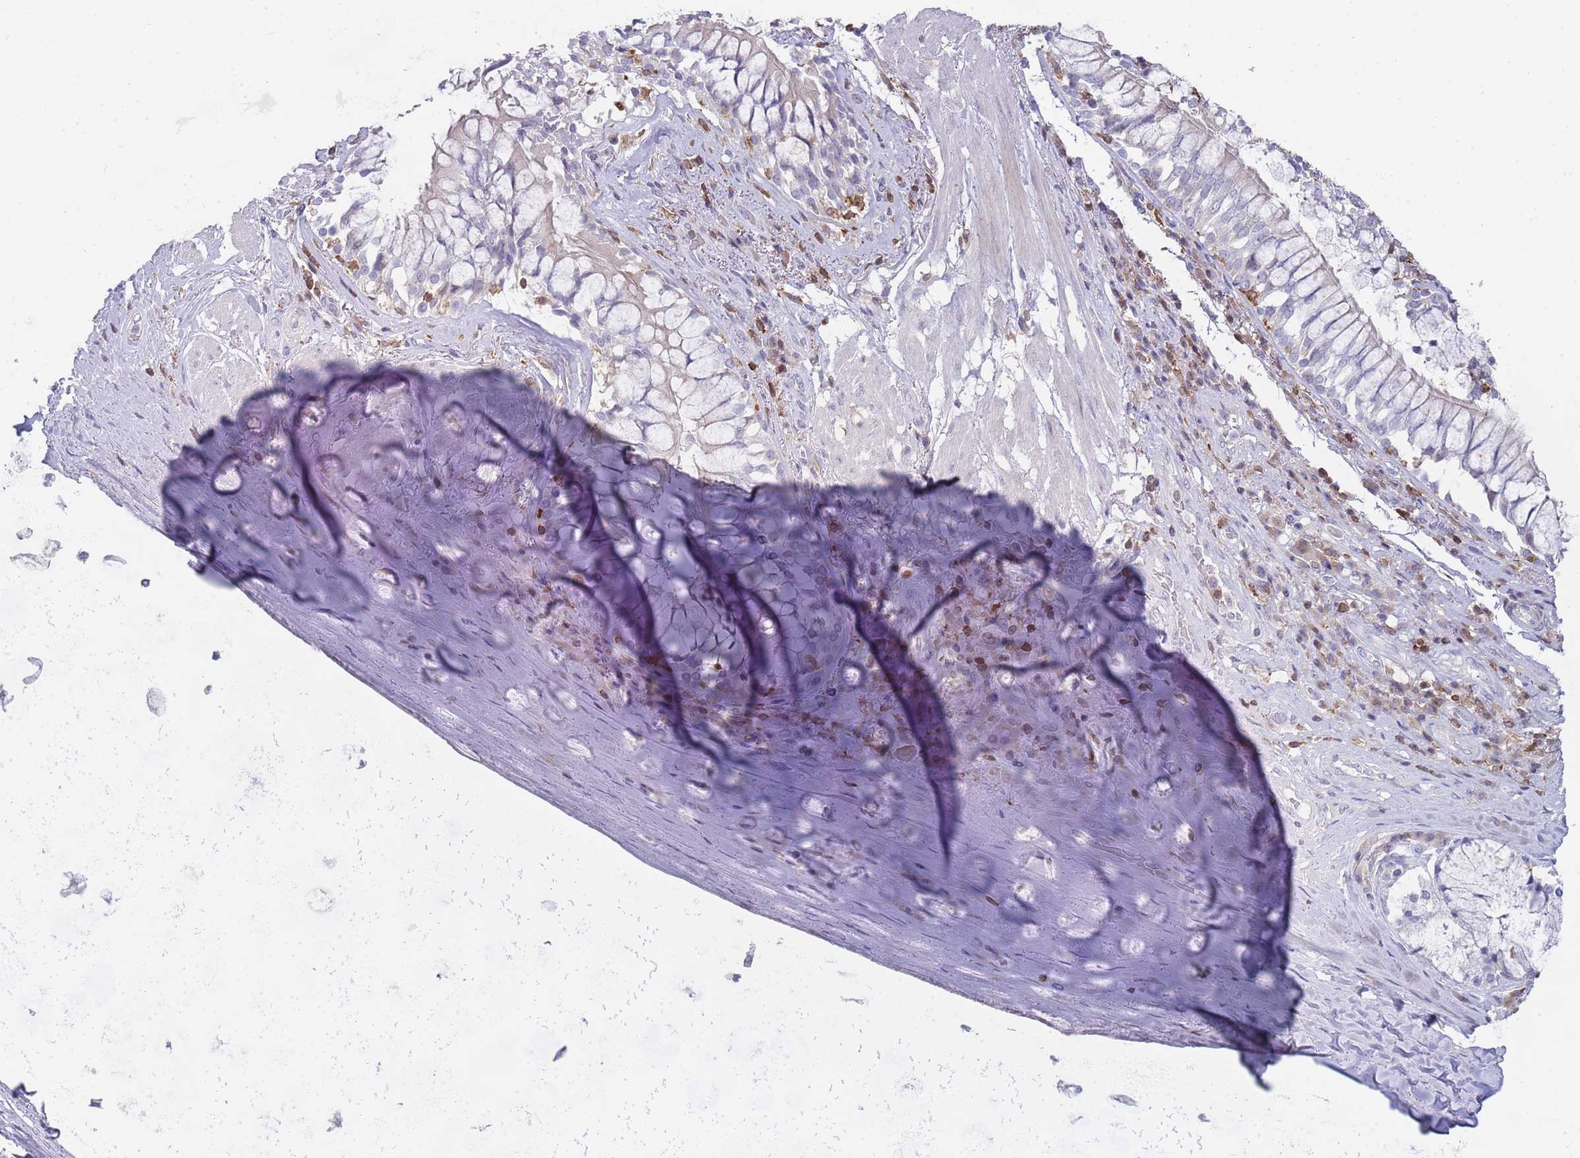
{"staining": {"intensity": "negative", "quantity": "none", "location": "none"}, "tissue": "adipose tissue", "cell_type": "Adipocytes", "image_type": "normal", "snomed": [{"axis": "morphology", "description": "Normal tissue, NOS"}, {"axis": "morphology", "description": "Squamous cell carcinoma, NOS"}, {"axis": "topography", "description": "Bronchus"}, {"axis": "topography", "description": "Lung"}], "caption": "Immunohistochemical staining of benign adipose tissue demonstrates no significant staining in adipocytes. (Stains: DAB (3,3'-diaminobenzidine) immunohistochemistry (IHC) with hematoxylin counter stain, Microscopy: brightfield microscopy at high magnification).", "gene": "LPXN", "patient": {"sex": "male", "age": 64}}